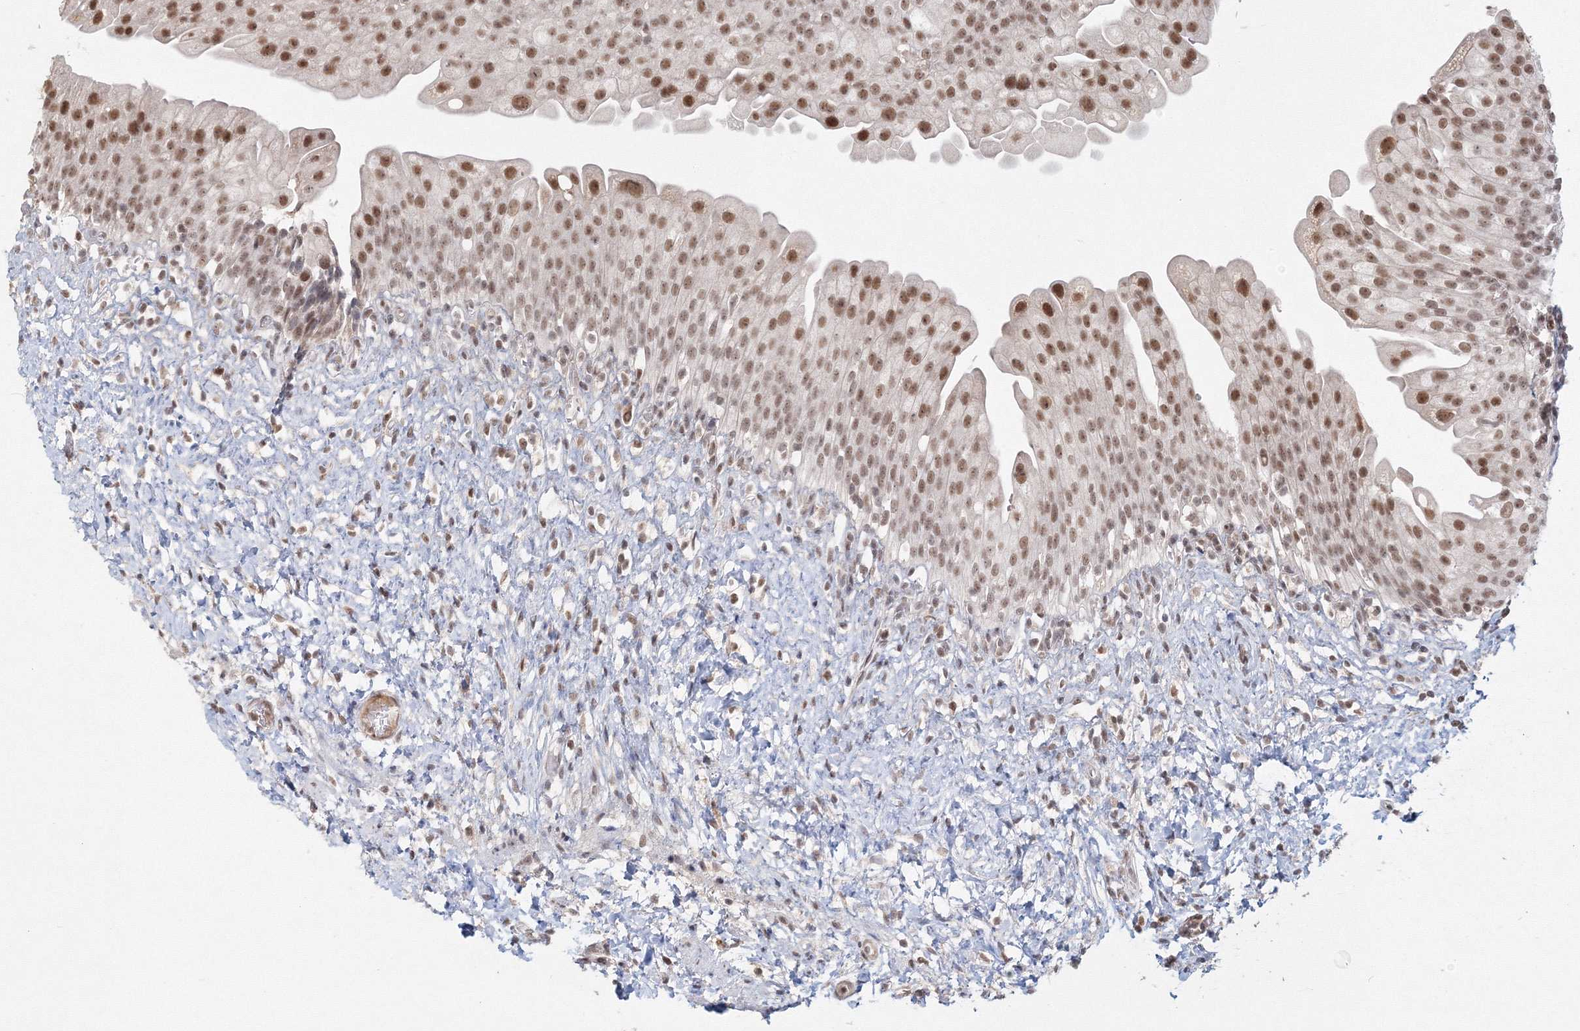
{"staining": {"intensity": "moderate", "quantity": ">75%", "location": "nuclear"}, "tissue": "urinary bladder", "cell_type": "Urothelial cells", "image_type": "normal", "snomed": [{"axis": "morphology", "description": "Normal tissue, NOS"}, {"axis": "topography", "description": "Urinary bladder"}], "caption": "Brown immunohistochemical staining in normal urinary bladder displays moderate nuclear expression in approximately >75% of urothelial cells.", "gene": "IWS1", "patient": {"sex": "female", "age": 27}}